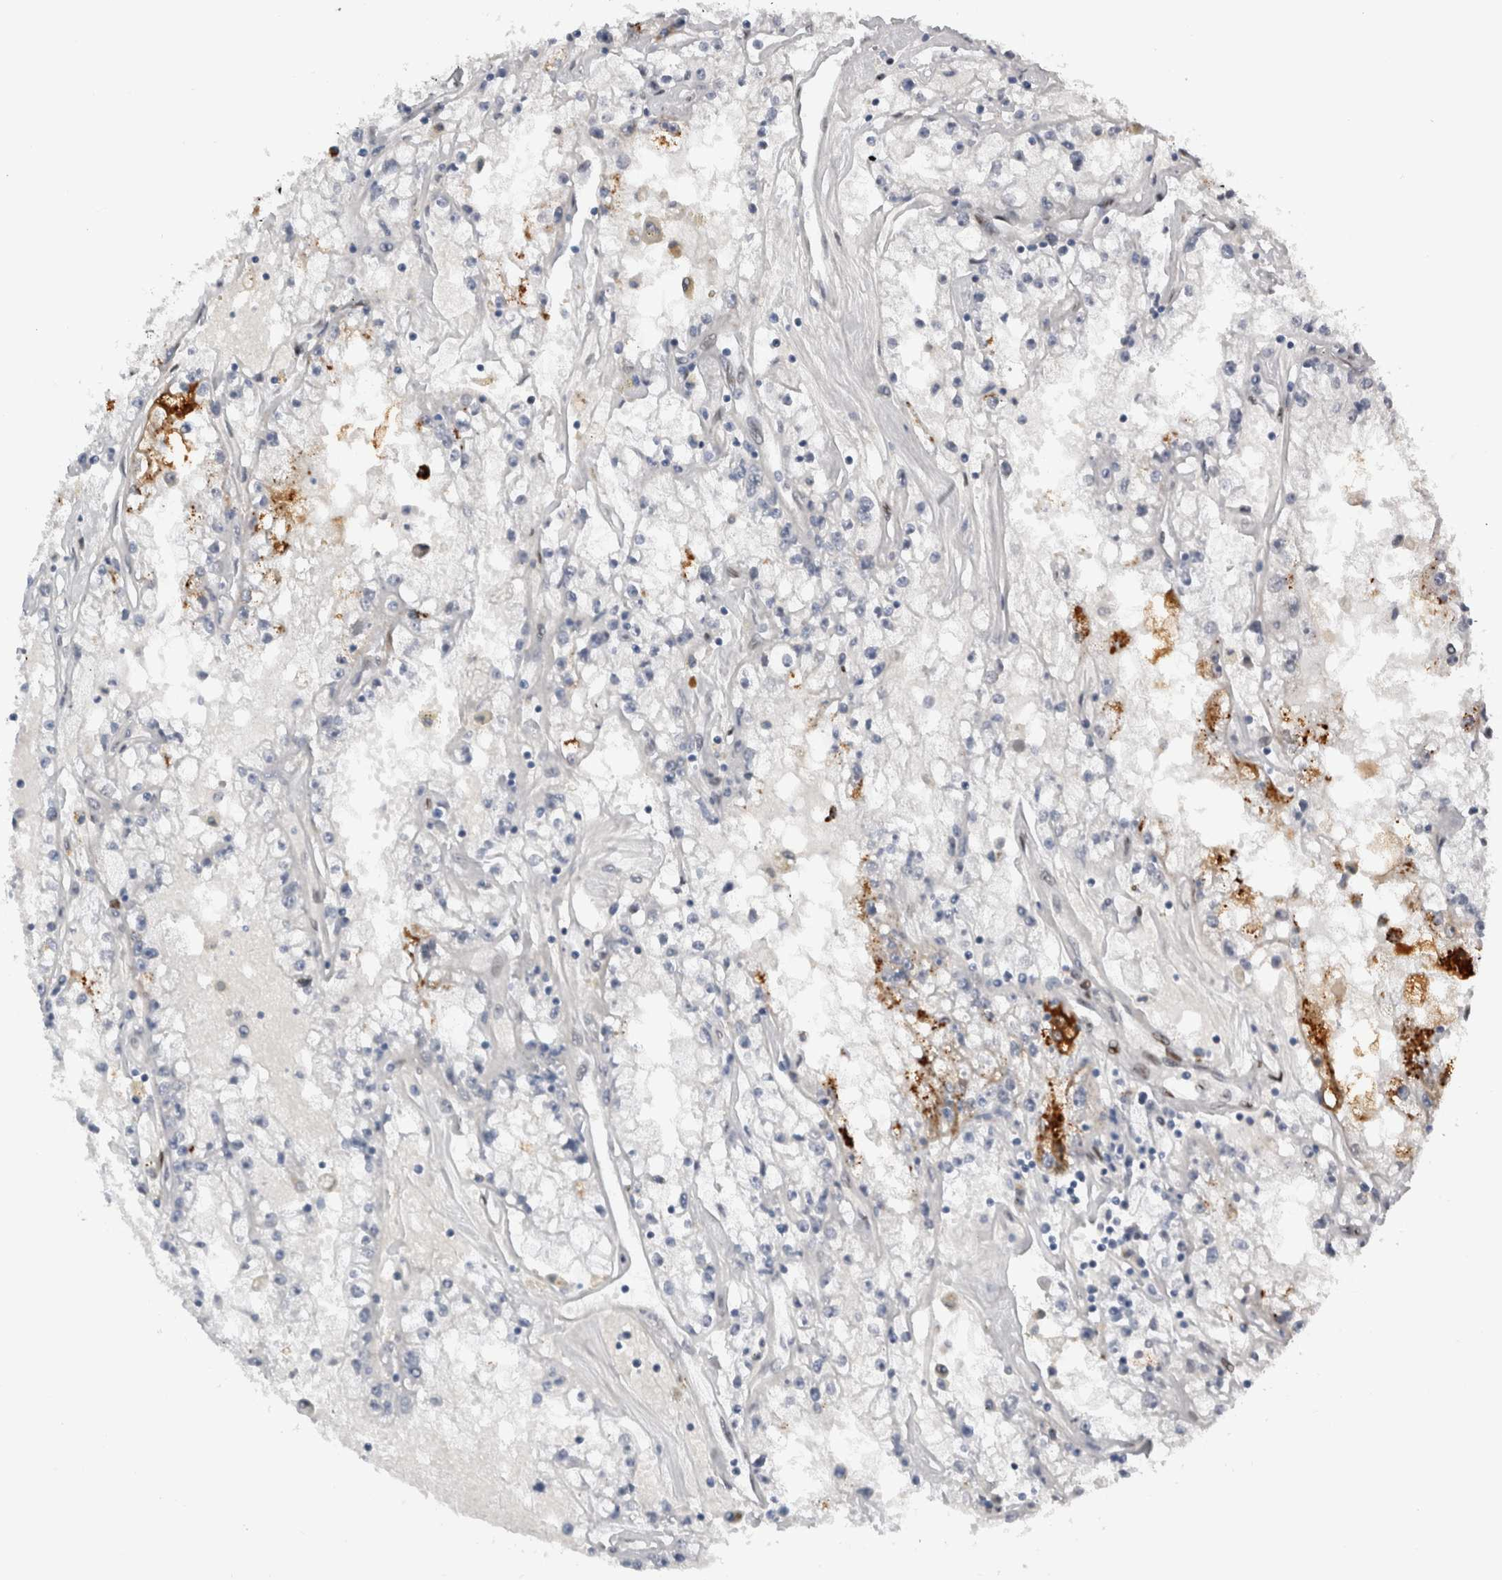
{"staining": {"intensity": "negative", "quantity": "none", "location": "none"}, "tissue": "renal cancer", "cell_type": "Tumor cells", "image_type": "cancer", "snomed": [{"axis": "morphology", "description": "Adenocarcinoma, NOS"}, {"axis": "topography", "description": "Kidney"}], "caption": "Tumor cells are negative for protein expression in human renal cancer (adenocarcinoma).", "gene": "DMTN", "patient": {"sex": "male", "age": 56}}